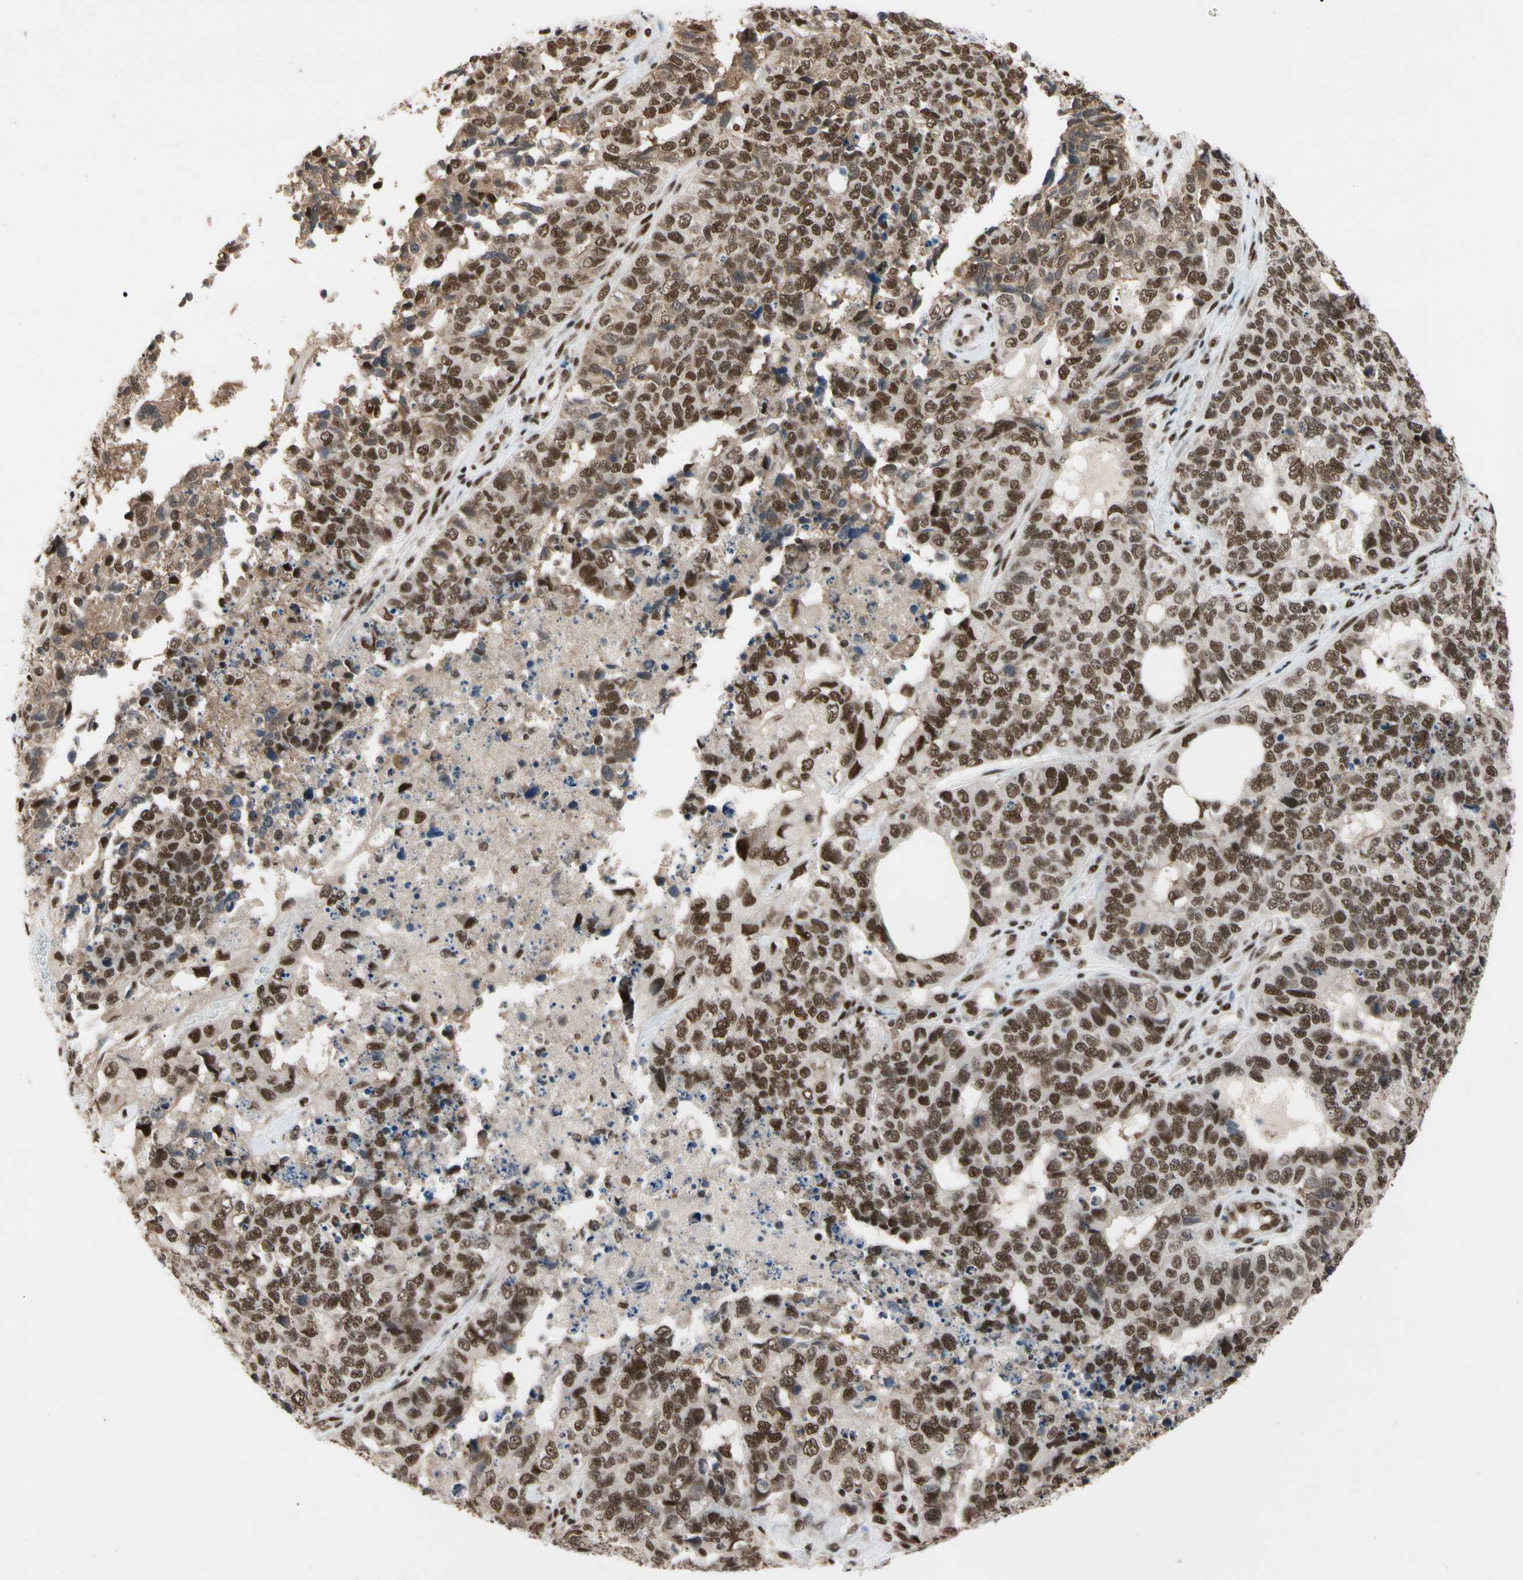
{"staining": {"intensity": "moderate", "quantity": ">75%", "location": "nuclear"}, "tissue": "cervical cancer", "cell_type": "Tumor cells", "image_type": "cancer", "snomed": [{"axis": "morphology", "description": "Squamous cell carcinoma, NOS"}, {"axis": "topography", "description": "Cervix"}], "caption": "Immunohistochemistry micrograph of human cervical cancer (squamous cell carcinoma) stained for a protein (brown), which exhibits medium levels of moderate nuclear staining in approximately >75% of tumor cells.", "gene": "FAM98B", "patient": {"sex": "female", "age": 63}}